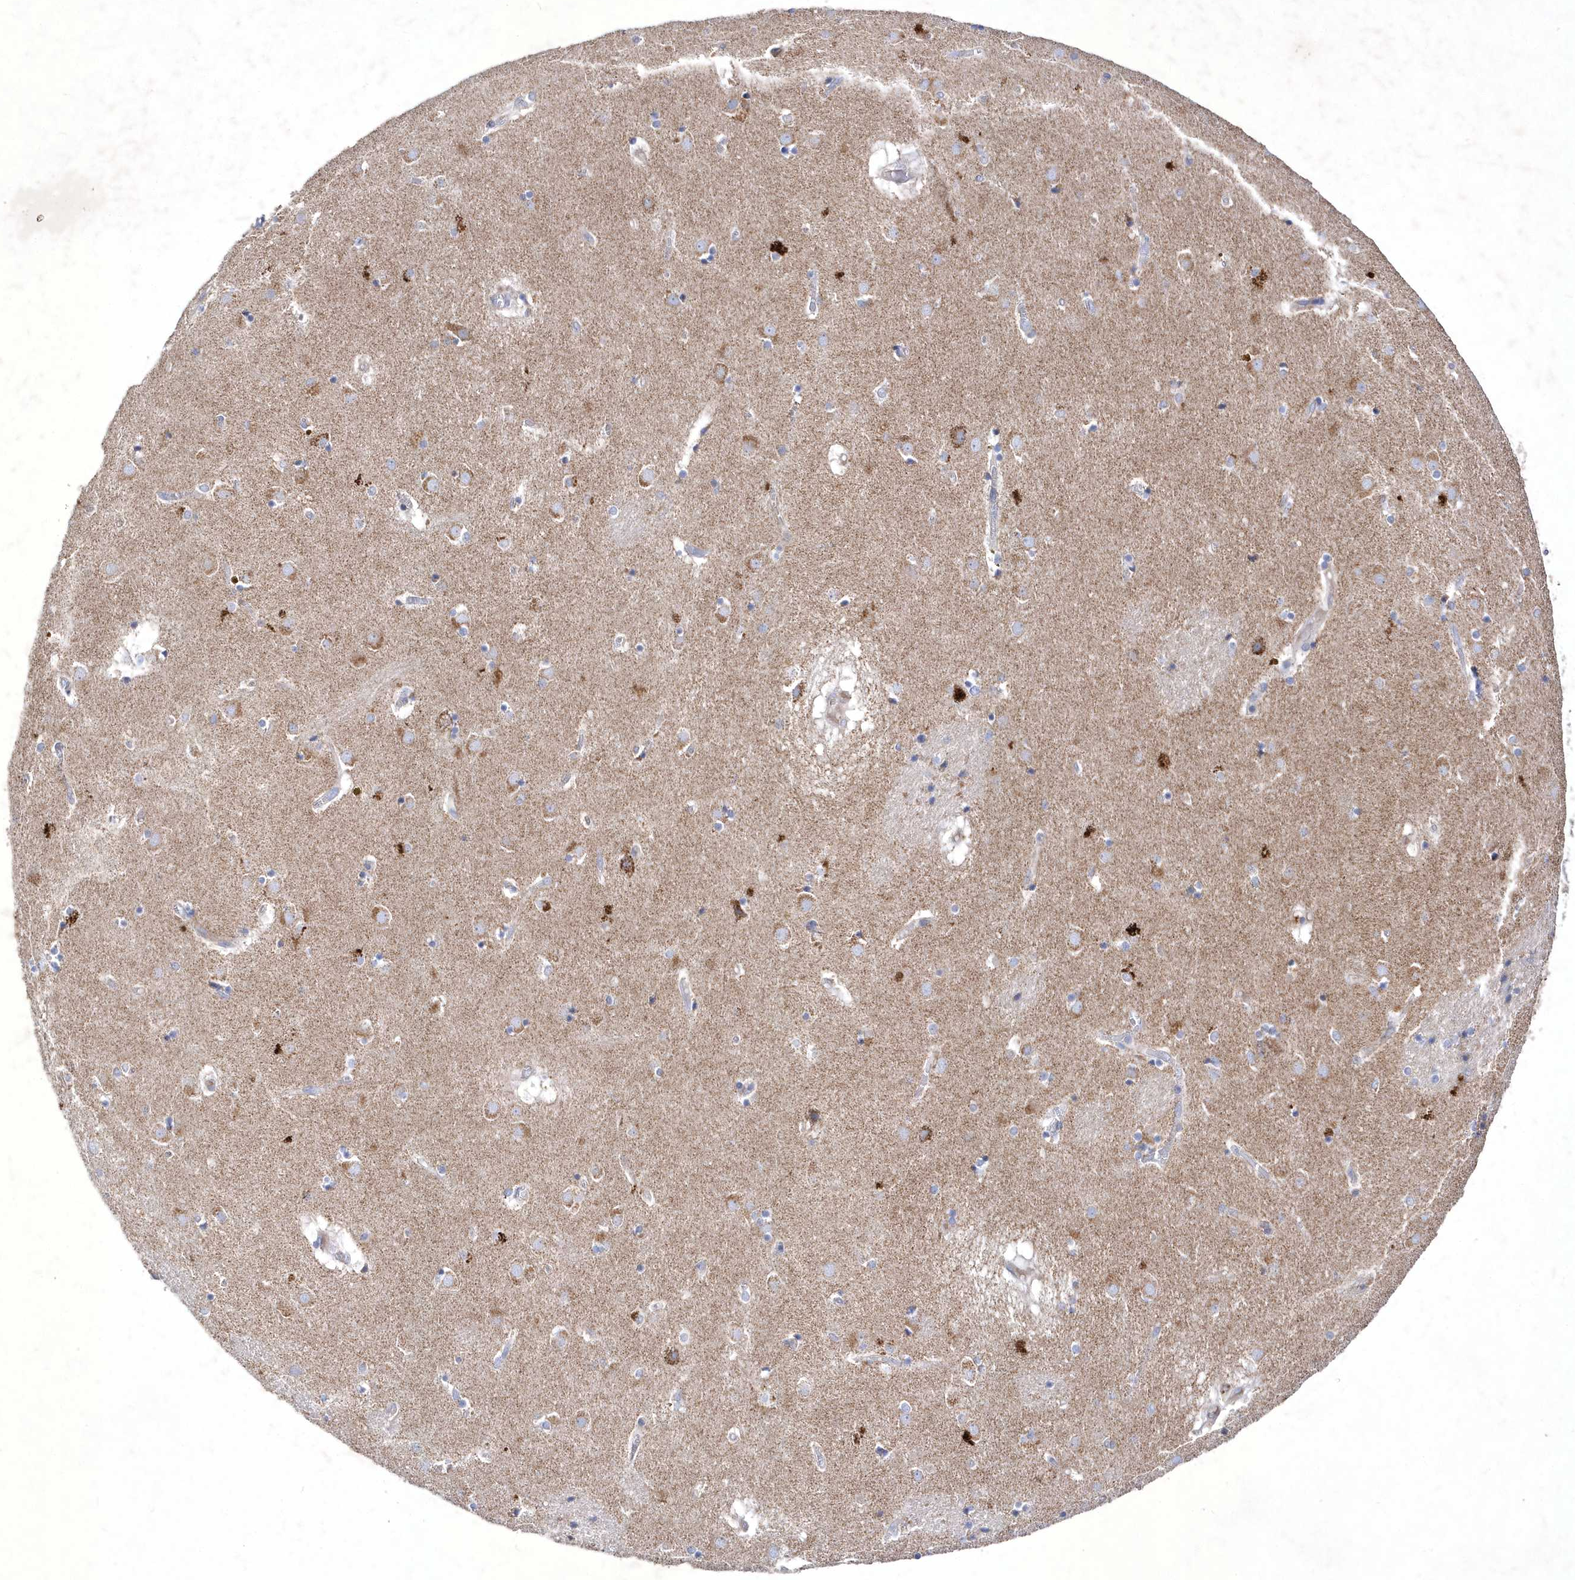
{"staining": {"intensity": "moderate", "quantity": "<25%", "location": "cytoplasmic/membranous"}, "tissue": "caudate", "cell_type": "Glial cells", "image_type": "normal", "snomed": [{"axis": "morphology", "description": "Normal tissue, NOS"}, {"axis": "topography", "description": "Lateral ventricle wall"}], "caption": "About <25% of glial cells in benign caudate show moderate cytoplasmic/membranous protein positivity as visualized by brown immunohistochemical staining.", "gene": "METTL8", "patient": {"sex": "male", "age": 70}}